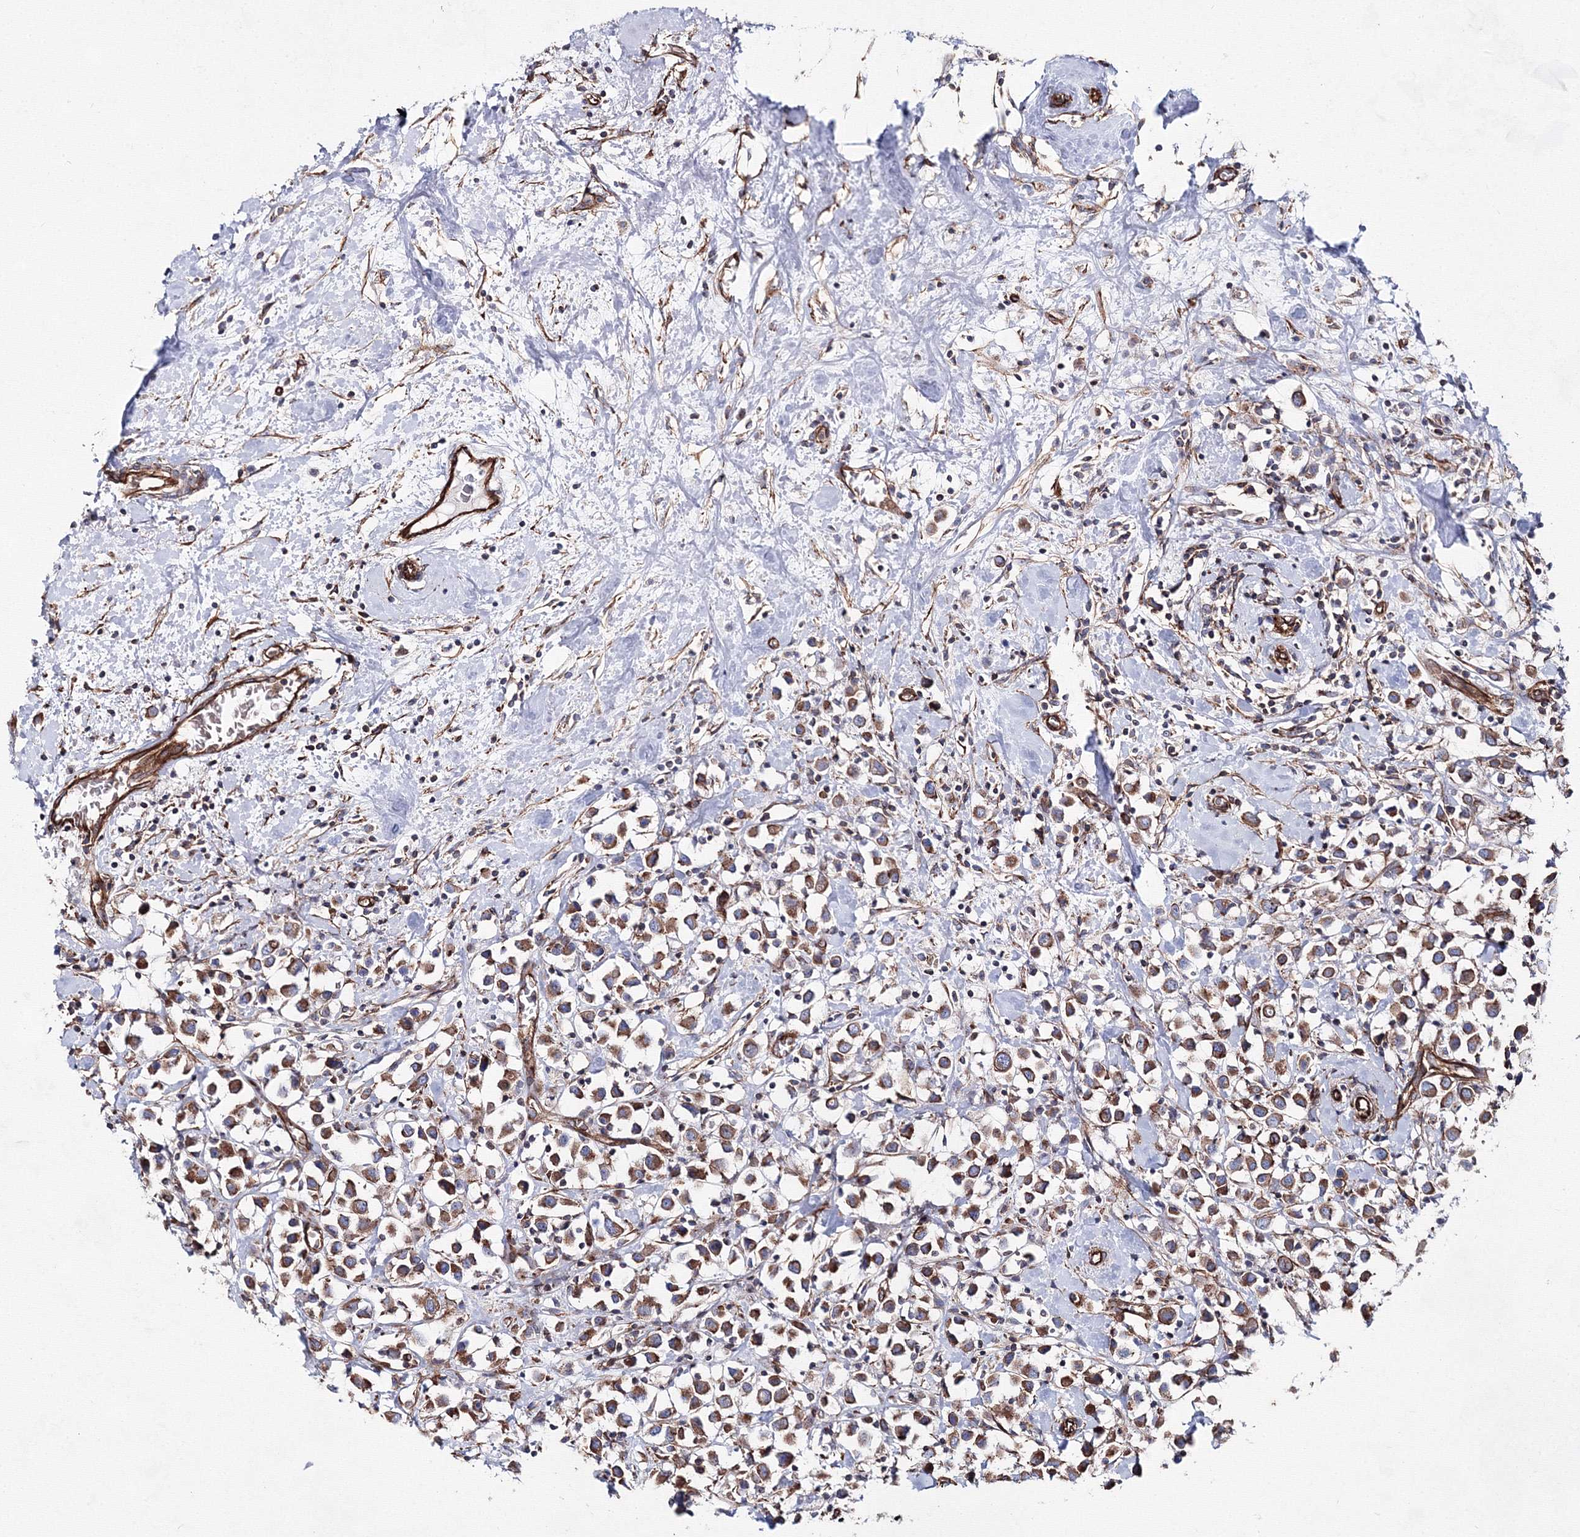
{"staining": {"intensity": "moderate", "quantity": ">75%", "location": "cytoplasmic/membranous"}, "tissue": "breast cancer", "cell_type": "Tumor cells", "image_type": "cancer", "snomed": [{"axis": "morphology", "description": "Duct carcinoma"}, {"axis": "topography", "description": "Breast"}], "caption": "A brown stain highlights moderate cytoplasmic/membranous expression of a protein in breast infiltrating ductal carcinoma tumor cells.", "gene": "ANKRD37", "patient": {"sex": "female", "age": 61}}